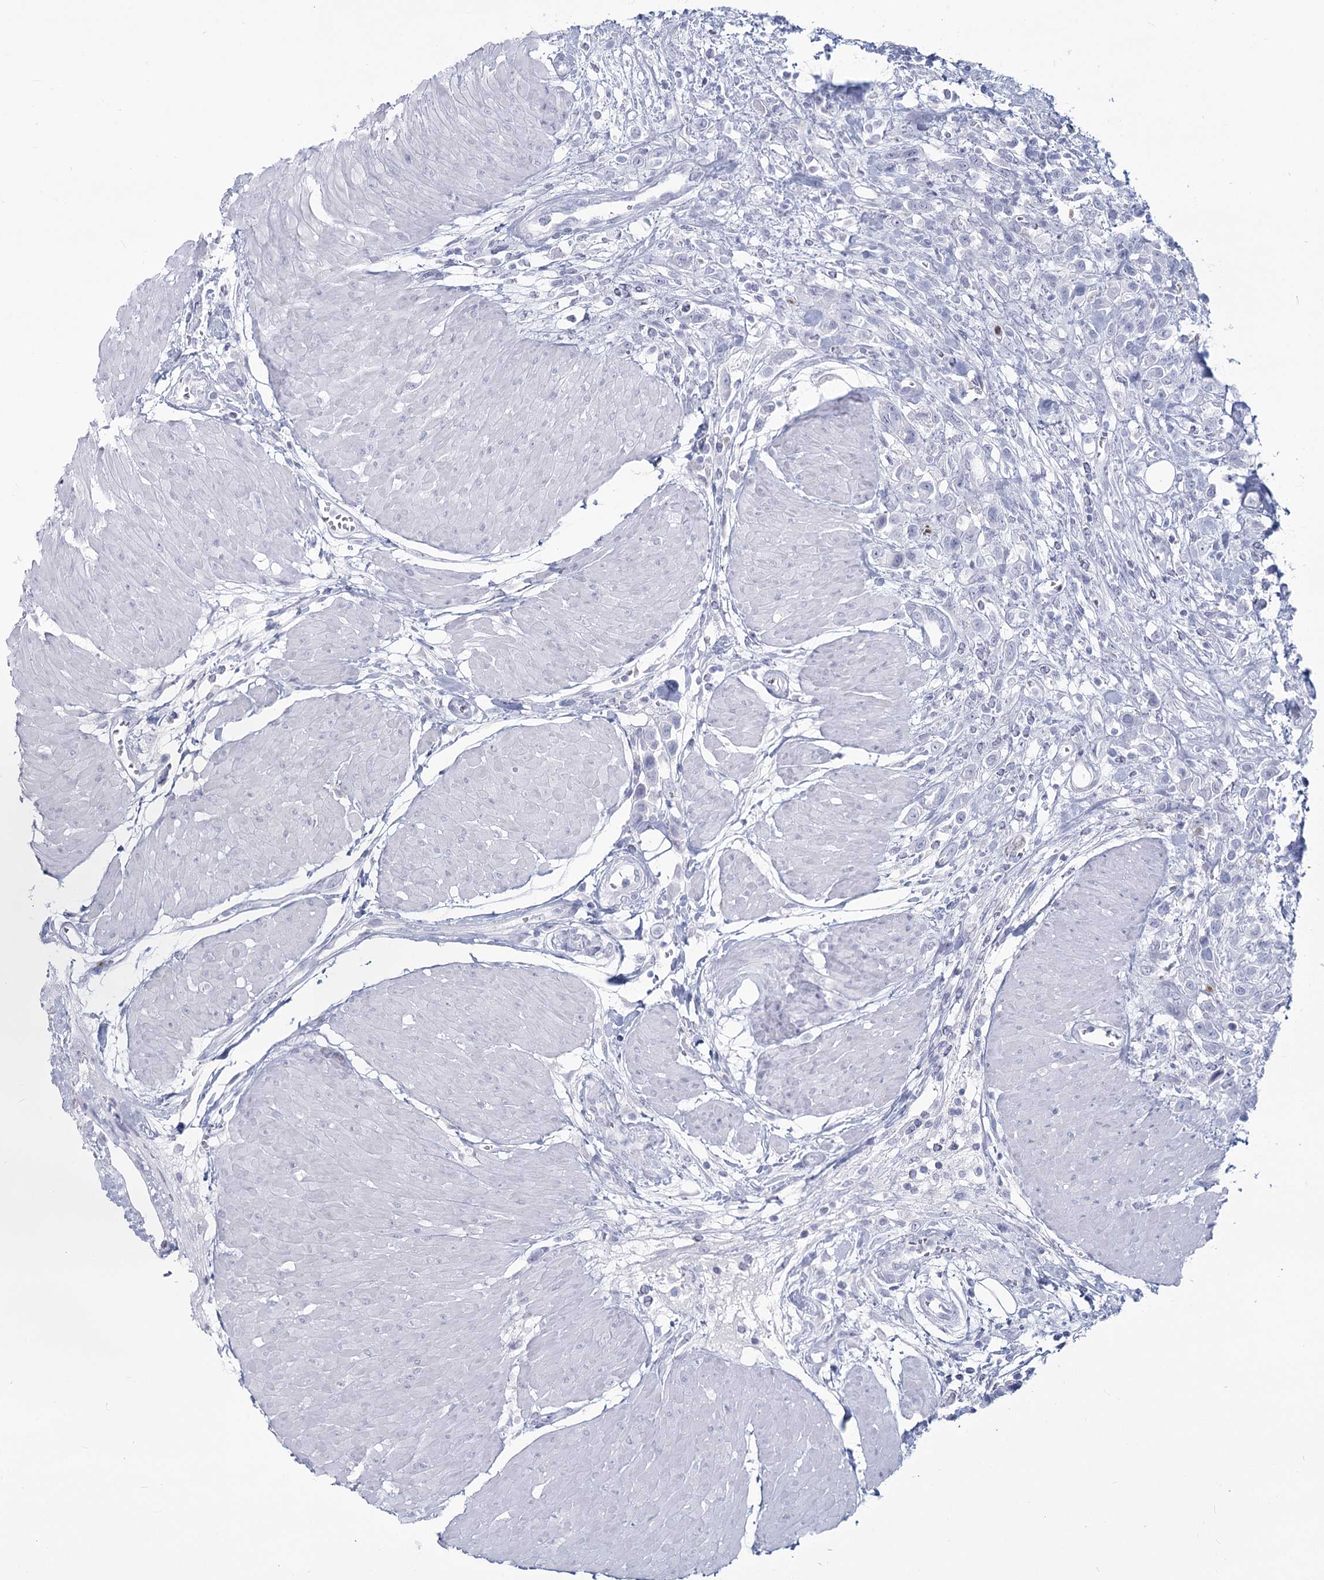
{"staining": {"intensity": "negative", "quantity": "none", "location": "none"}, "tissue": "urothelial cancer", "cell_type": "Tumor cells", "image_type": "cancer", "snomed": [{"axis": "morphology", "description": "Urothelial carcinoma, High grade"}, {"axis": "topography", "description": "Urinary bladder"}], "caption": "High power microscopy image of an immunohistochemistry (IHC) micrograph of urothelial cancer, revealing no significant staining in tumor cells.", "gene": "SLC6A19", "patient": {"sex": "male", "age": 50}}